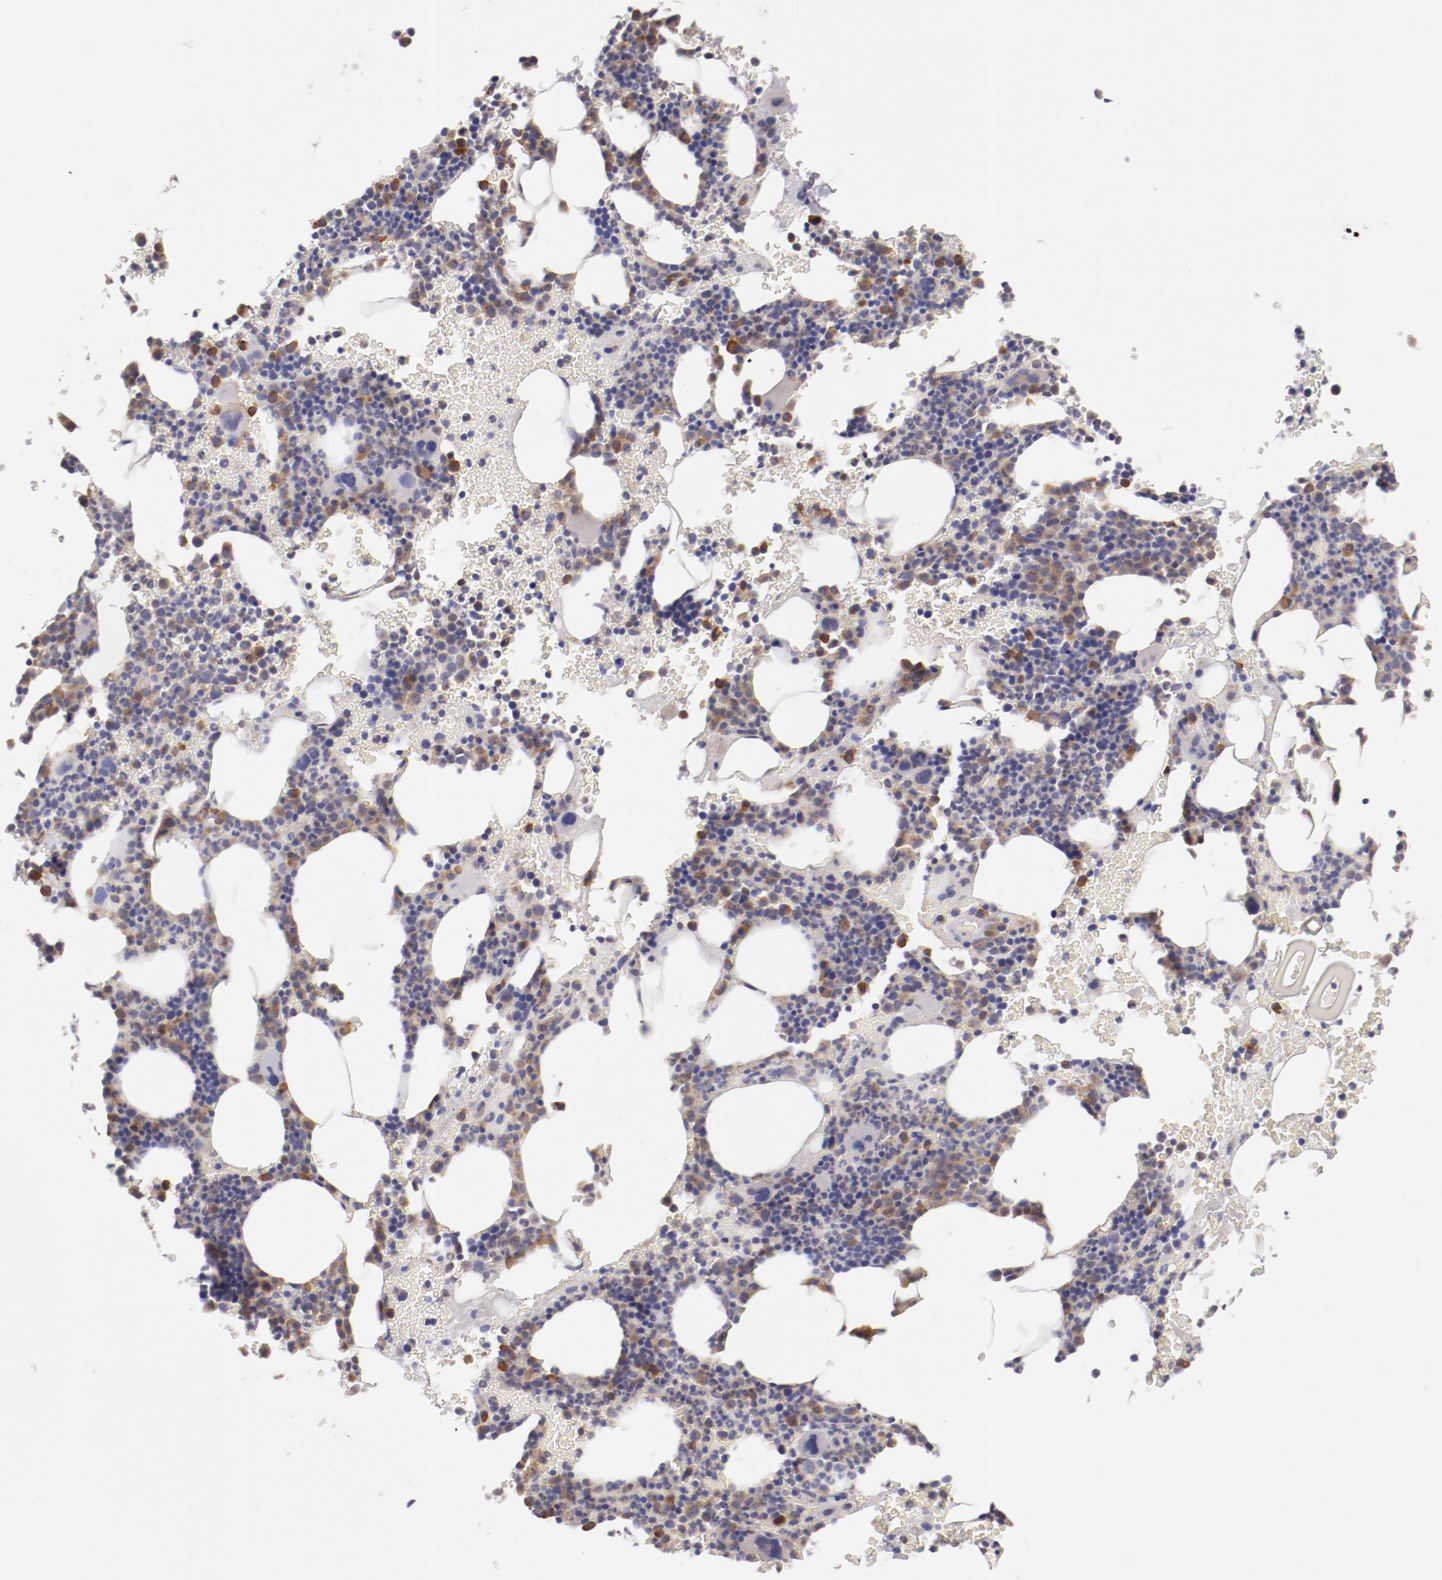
{"staining": {"intensity": "moderate", "quantity": "<25%", "location": "cytoplasmic/membranous"}, "tissue": "bone marrow", "cell_type": "Hematopoietic cells", "image_type": "normal", "snomed": [{"axis": "morphology", "description": "Normal tissue, NOS"}, {"axis": "topography", "description": "Bone marrow"}], "caption": "Immunohistochemical staining of benign human bone marrow reveals <25% levels of moderate cytoplasmic/membranous protein staining in approximately <25% of hematopoietic cells. Nuclei are stained in blue.", "gene": "ENTPD5", "patient": {"sex": "male", "age": 82}}